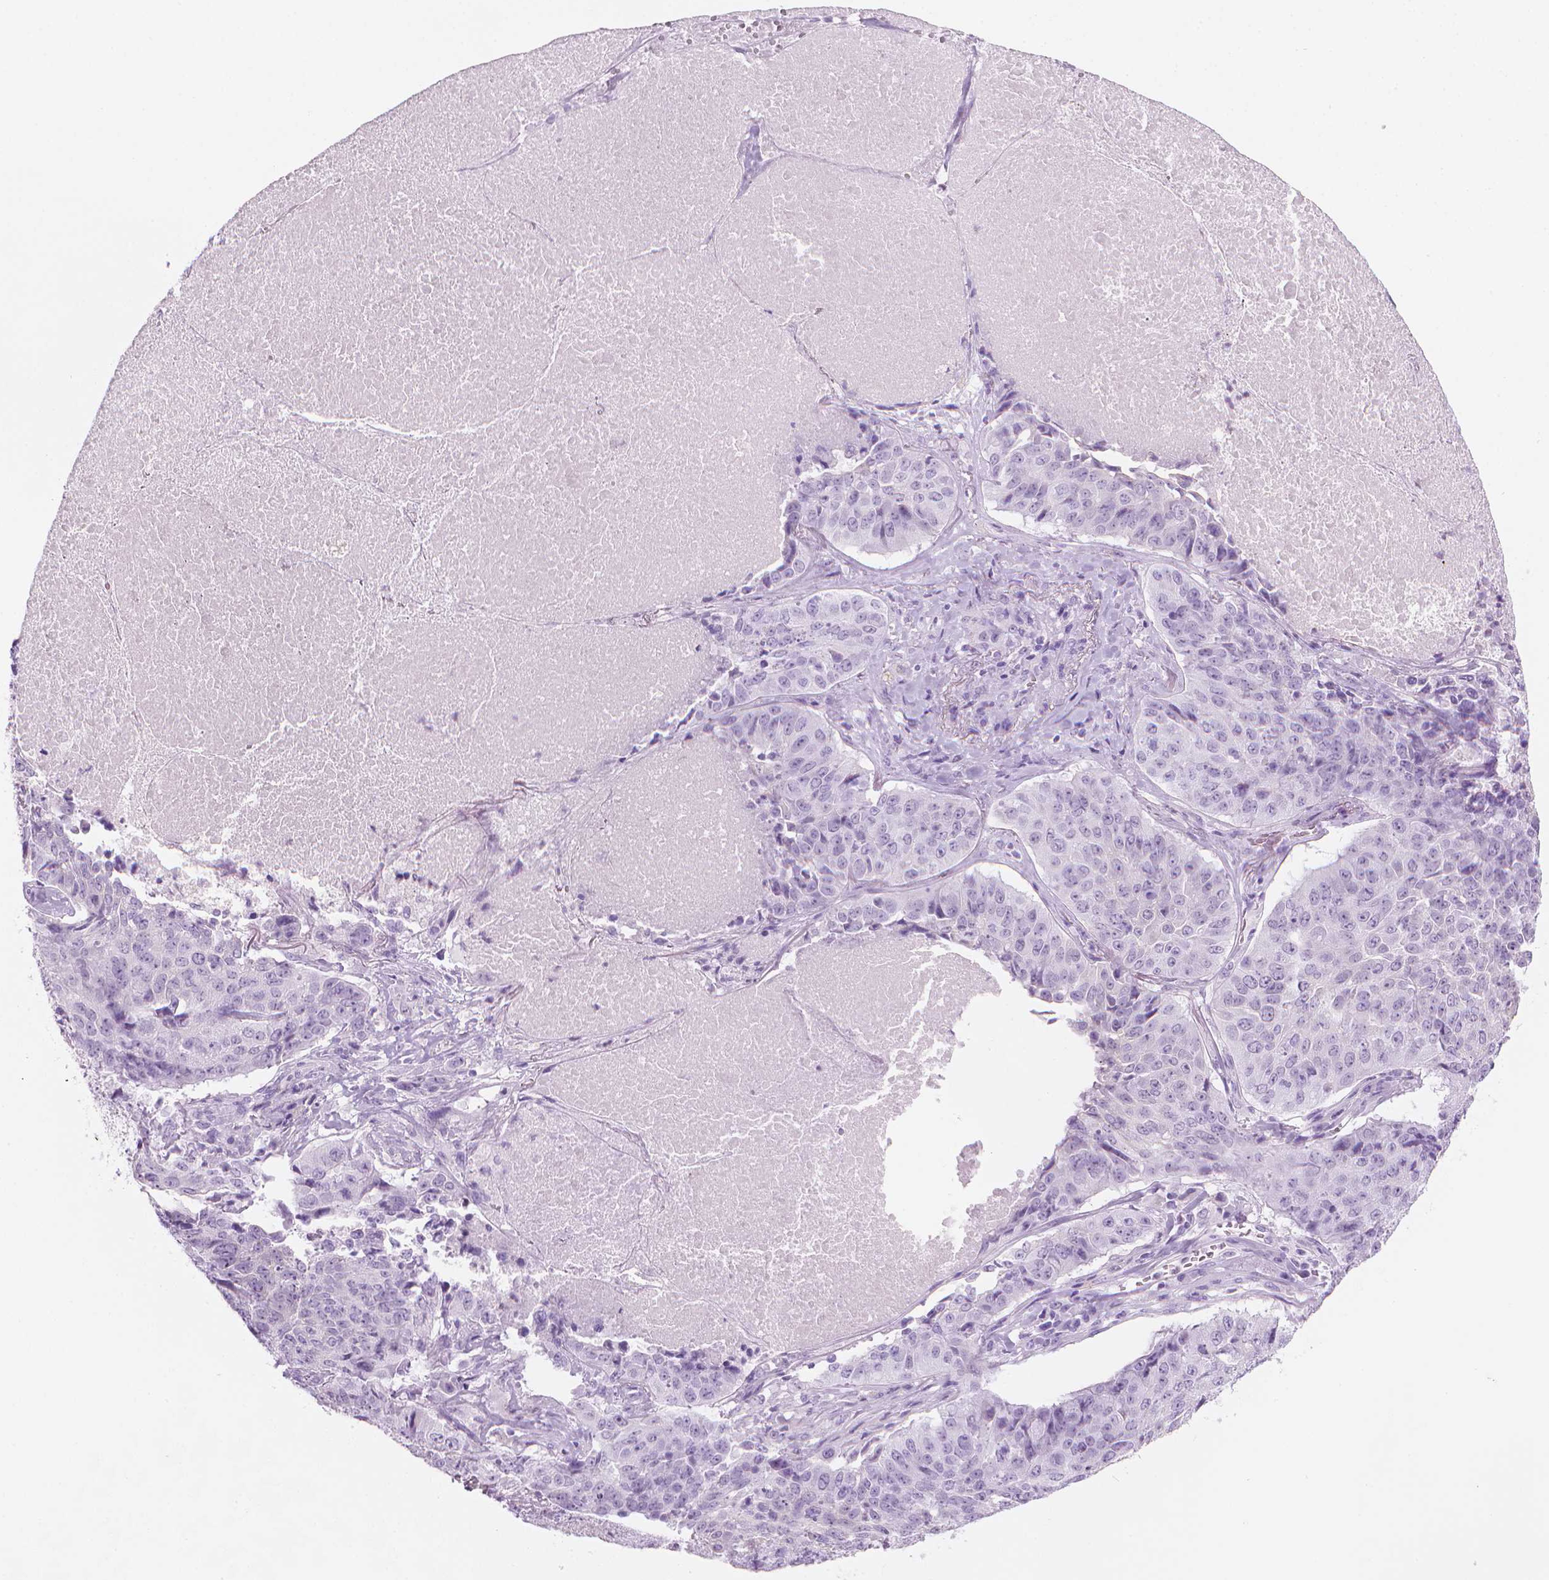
{"staining": {"intensity": "negative", "quantity": "none", "location": "none"}, "tissue": "lung cancer", "cell_type": "Tumor cells", "image_type": "cancer", "snomed": [{"axis": "morphology", "description": "Normal tissue, NOS"}, {"axis": "morphology", "description": "Squamous cell carcinoma, NOS"}, {"axis": "topography", "description": "Bronchus"}, {"axis": "topography", "description": "Lung"}], "caption": "Photomicrograph shows no significant protein staining in tumor cells of lung cancer.", "gene": "TTC29", "patient": {"sex": "male", "age": 64}}